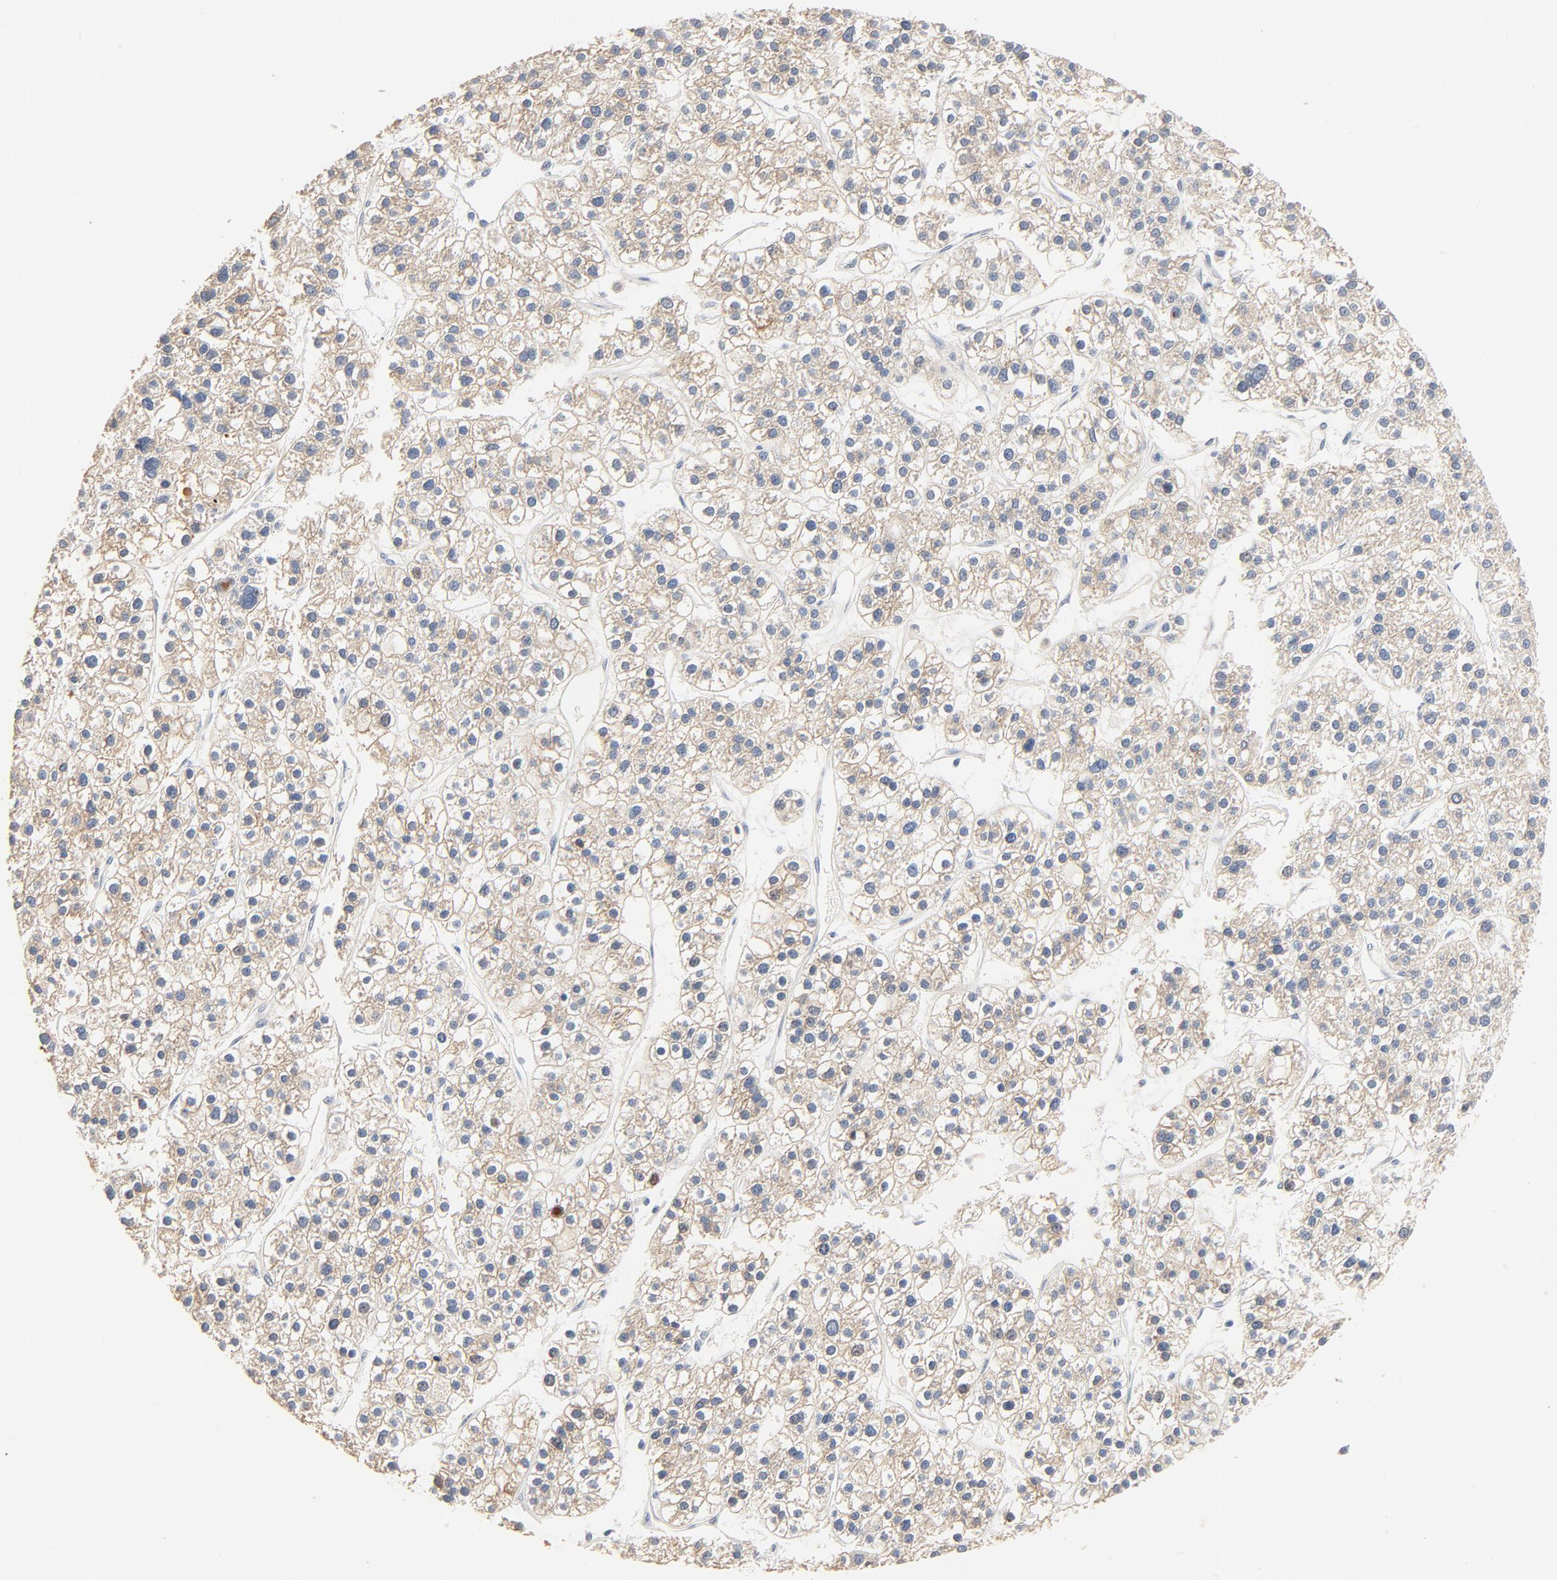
{"staining": {"intensity": "moderate", "quantity": "25%-75%", "location": "cytoplasmic/membranous"}, "tissue": "liver cancer", "cell_type": "Tumor cells", "image_type": "cancer", "snomed": [{"axis": "morphology", "description": "Carcinoma, Hepatocellular, NOS"}, {"axis": "topography", "description": "Liver"}], "caption": "About 25%-75% of tumor cells in hepatocellular carcinoma (liver) display moderate cytoplasmic/membranous protein staining as visualized by brown immunohistochemical staining.", "gene": "ZDHHC8", "patient": {"sex": "female", "age": 85}}